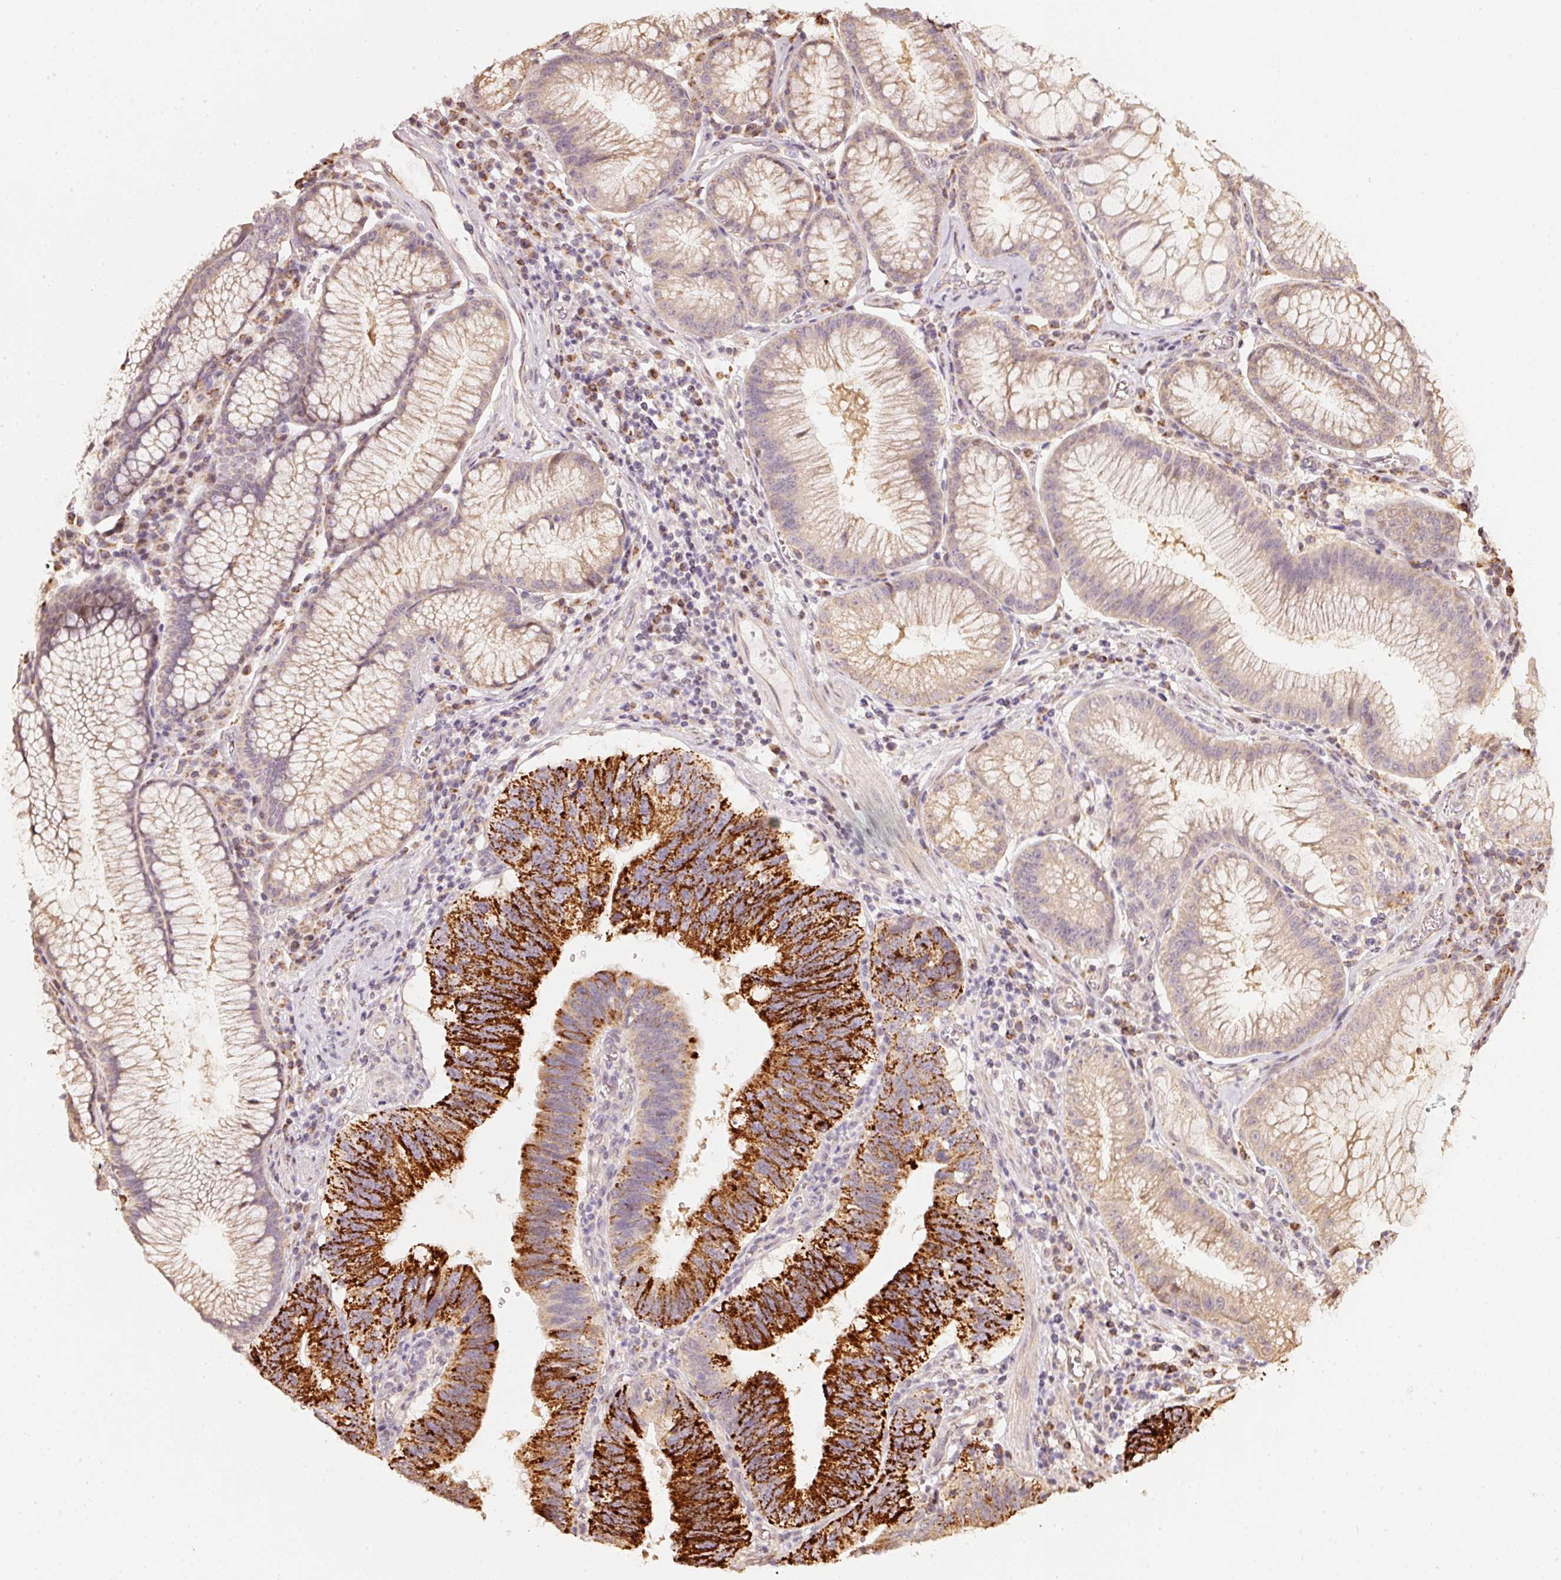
{"staining": {"intensity": "strong", "quantity": ">75%", "location": "cytoplasmic/membranous"}, "tissue": "stomach cancer", "cell_type": "Tumor cells", "image_type": "cancer", "snomed": [{"axis": "morphology", "description": "Adenocarcinoma, NOS"}, {"axis": "topography", "description": "Stomach"}], "caption": "Adenocarcinoma (stomach) tissue displays strong cytoplasmic/membranous positivity in approximately >75% of tumor cells, visualized by immunohistochemistry.", "gene": "RAB35", "patient": {"sex": "male", "age": 59}}